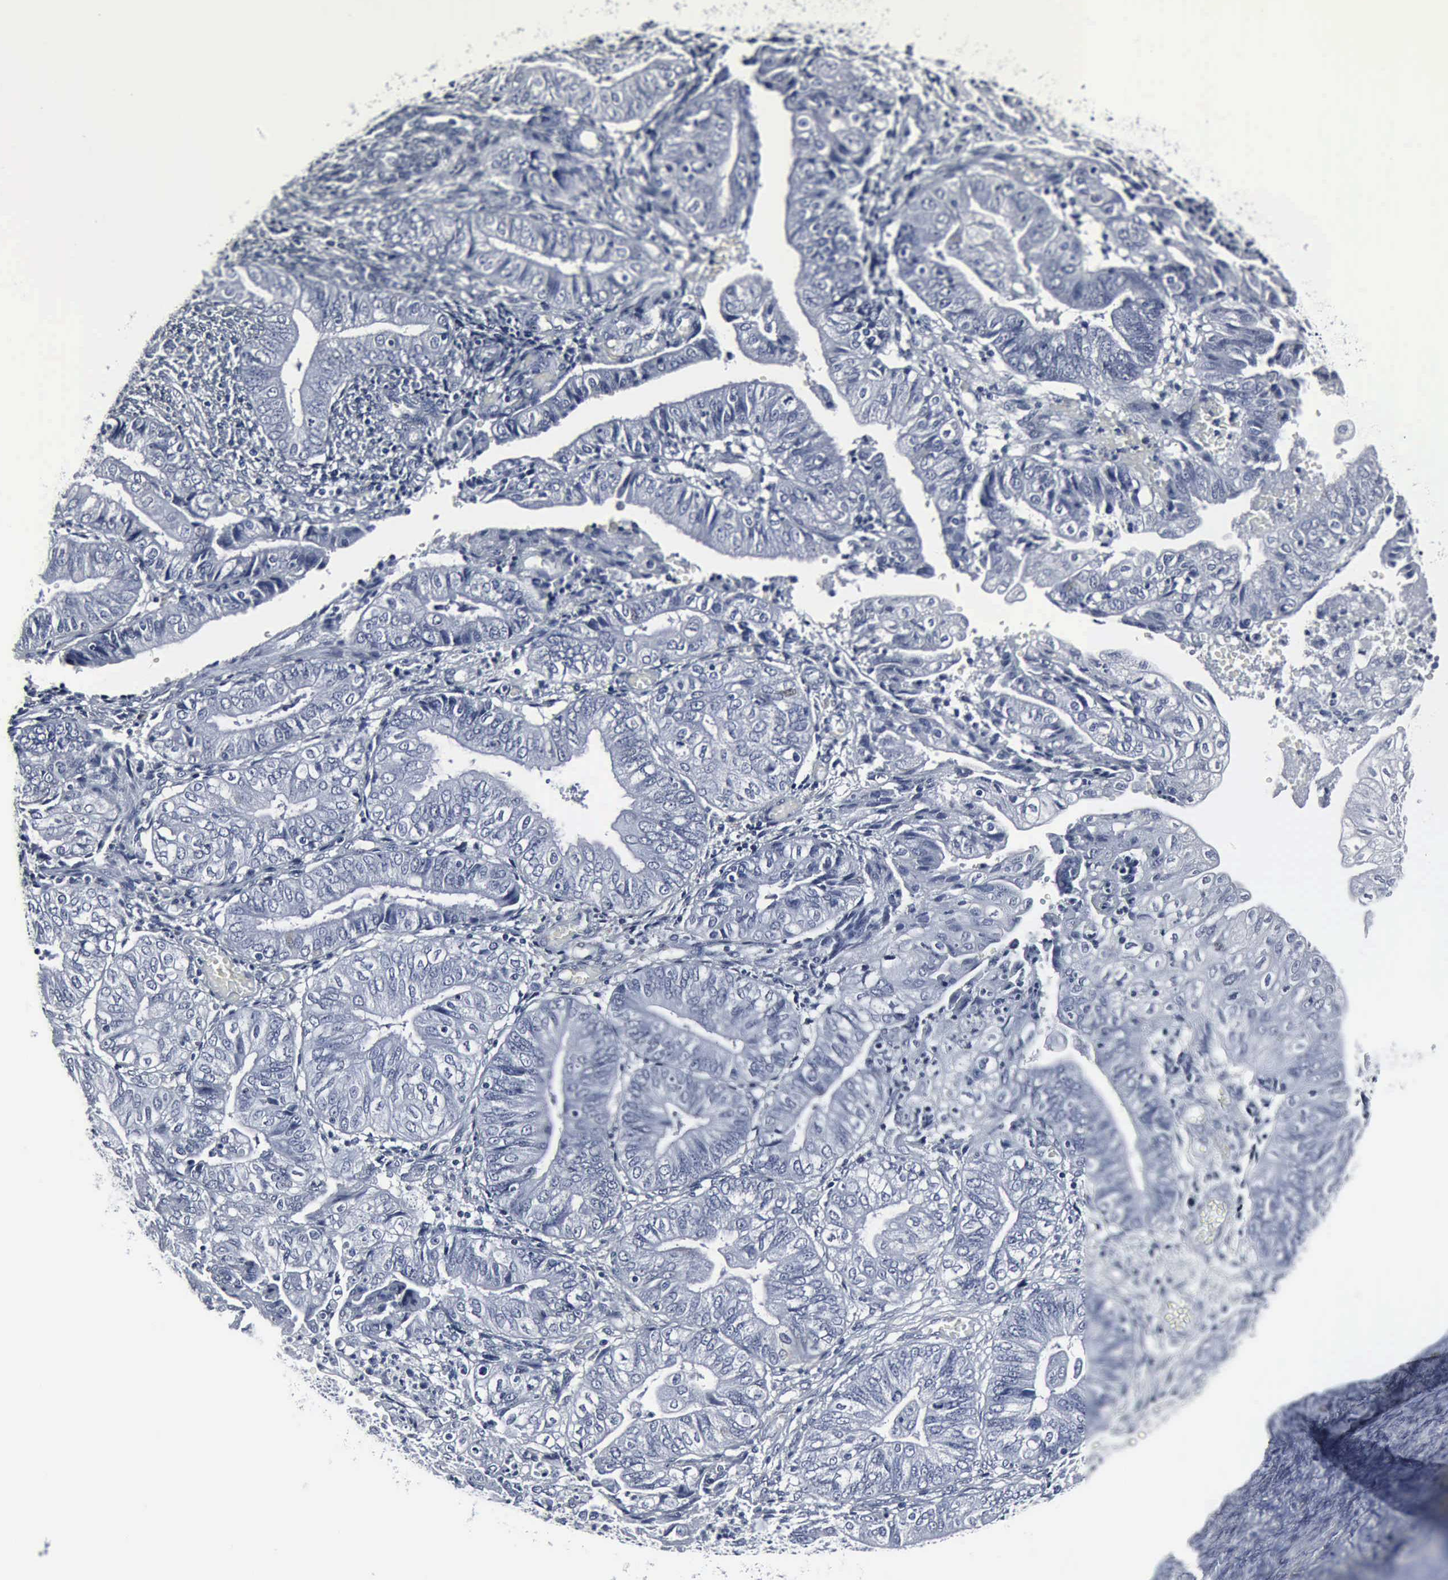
{"staining": {"intensity": "negative", "quantity": "none", "location": "none"}, "tissue": "endometrial cancer", "cell_type": "Tumor cells", "image_type": "cancer", "snomed": [{"axis": "morphology", "description": "Adenocarcinoma, NOS"}, {"axis": "topography", "description": "Endometrium"}], "caption": "Endometrial cancer stained for a protein using IHC demonstrates no expression tumor cells.", "gene": "SNAP25", "patient": {"sex": "female", "age": 55}}